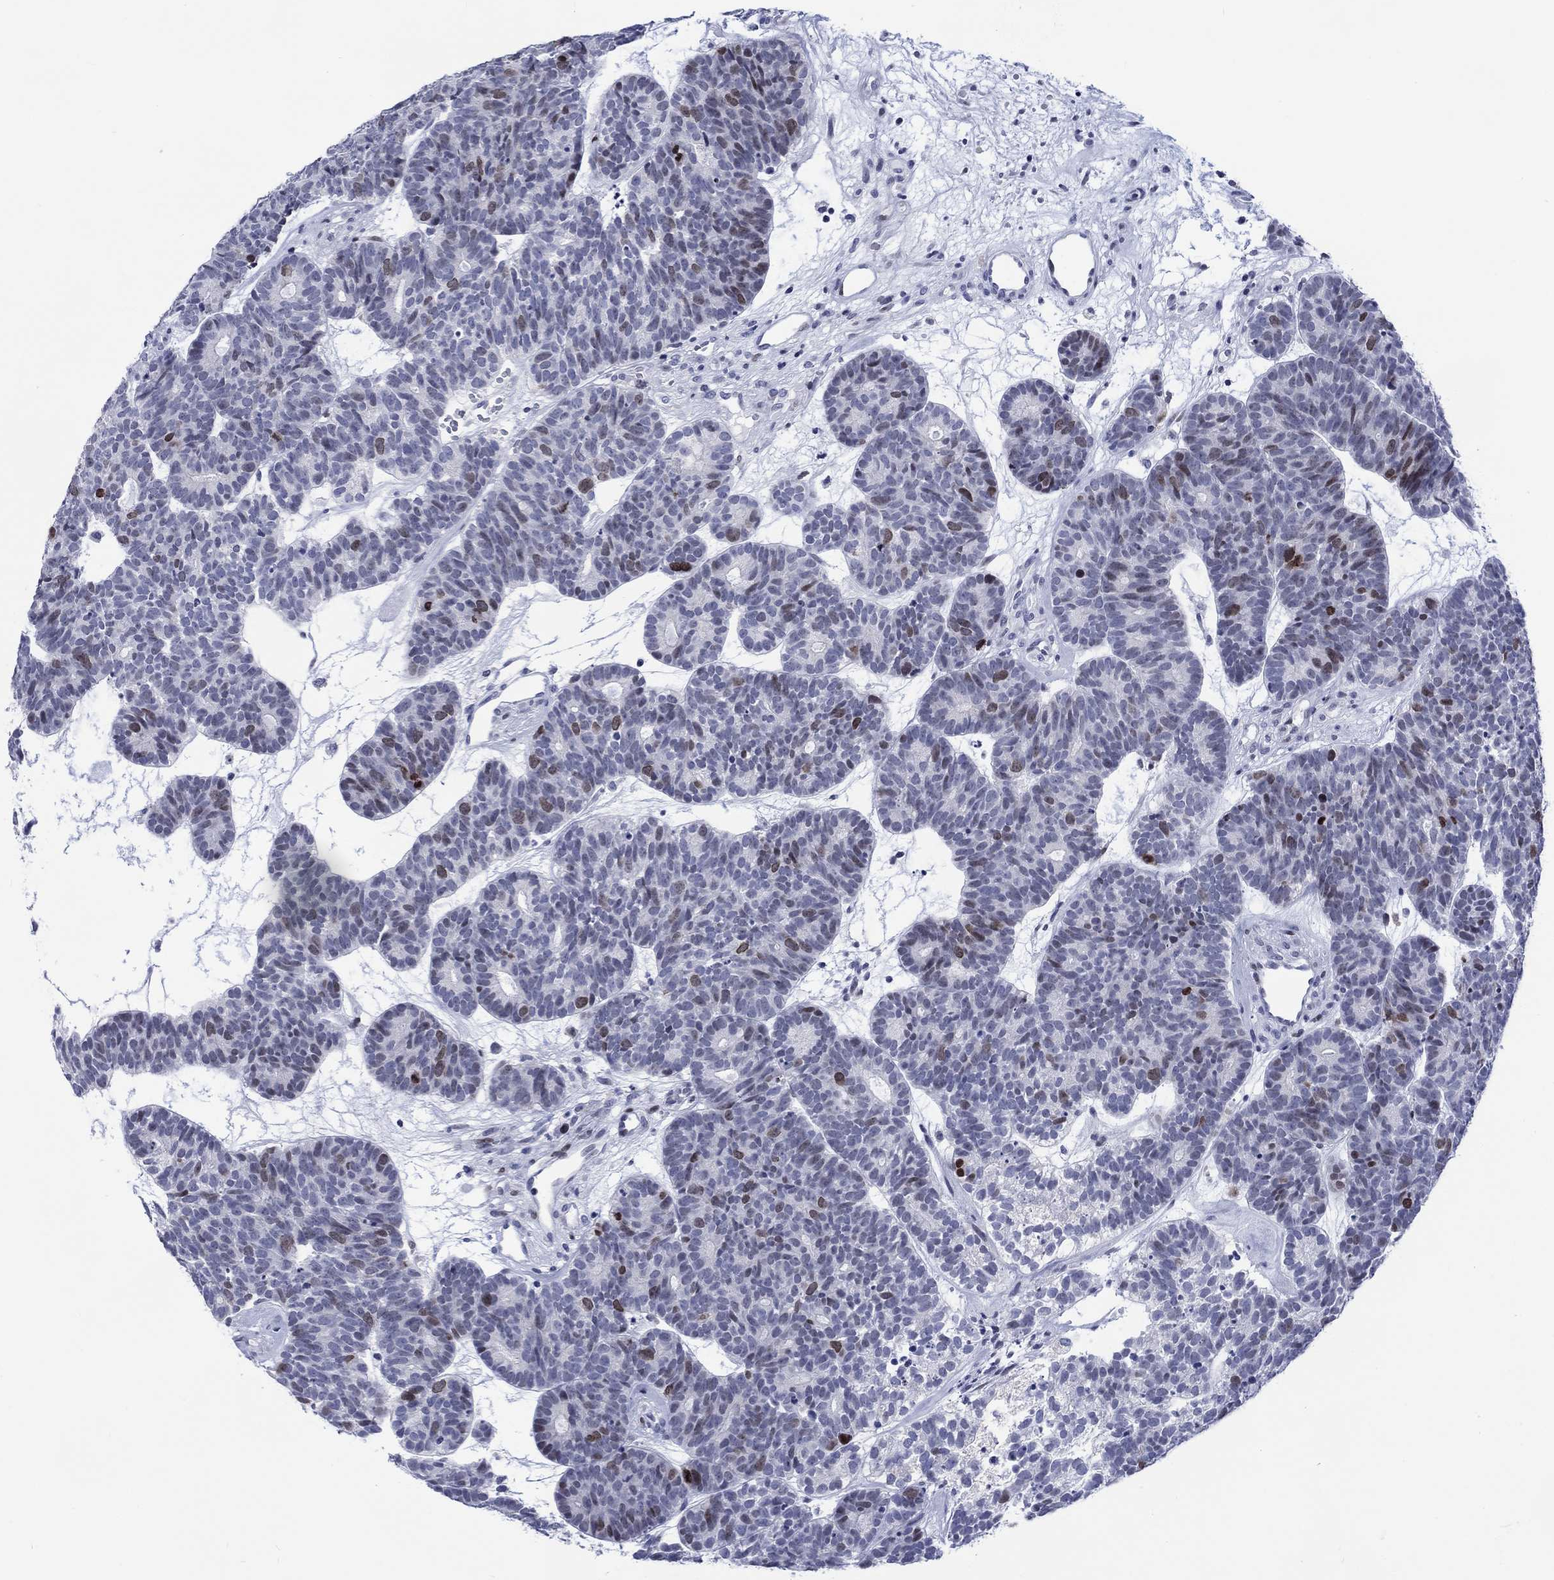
{"staining": {"intensity": "strong", "quantity": "<25%", "location": "nuclear"}, "tissue": "head and neck cancer", "cell_type": "Tumor cells", "image_type": "cancer", "snomed": [{"axis": "morphology", "description": "Adenocarcinoma, NOS"}, {"axis": "topography", "description": "Head-Neck"}], "caption": "Immunohistochemical staining of adenocarcinoma (head and neck) shows medium levels of strong nuclear staining in approximately <25% of tumor cells.", "gene": "CDCA2", "patient": {"sex": "female", "age": 81}}